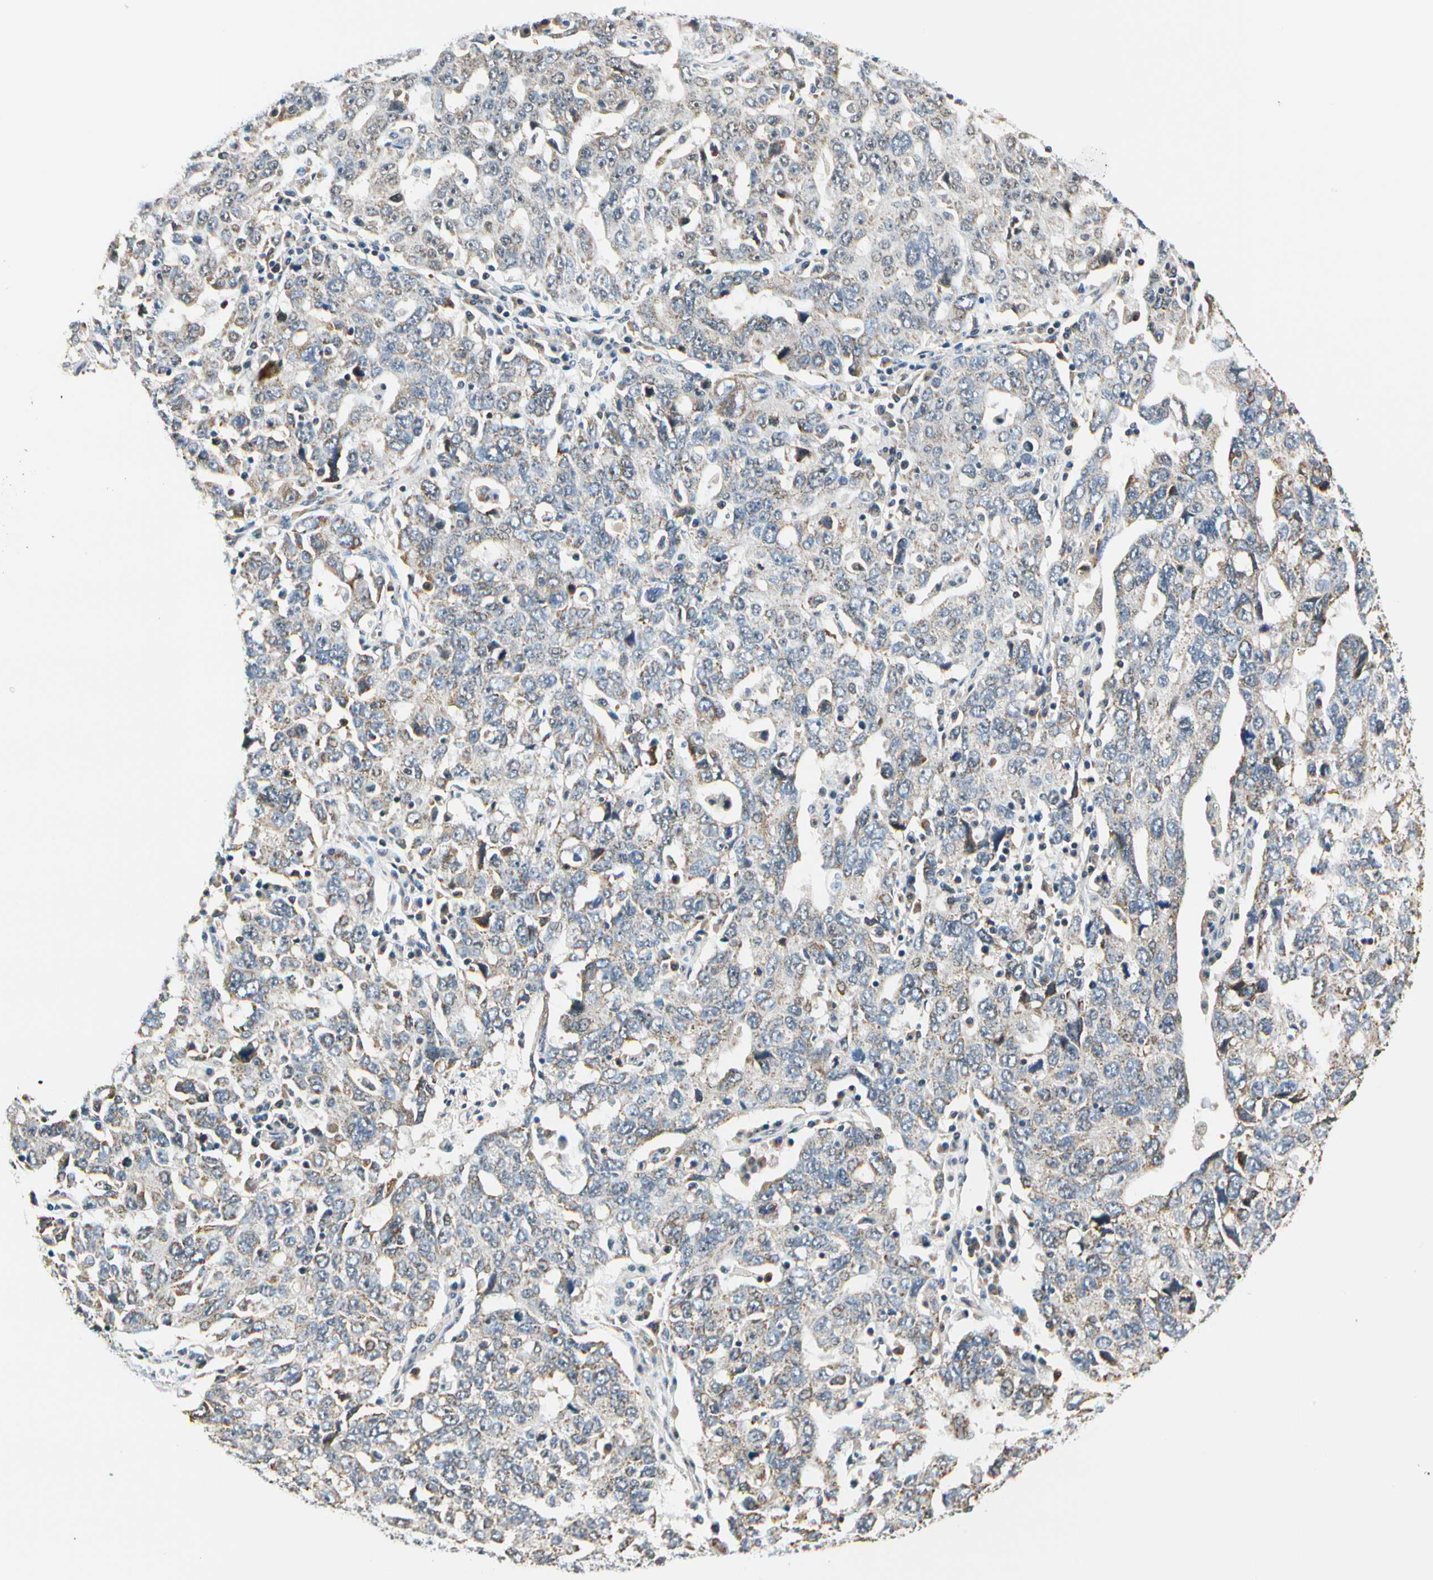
{"staining": {"intensity": "weak", "quantity": "25%-75%", "location": "cytoplasmic/membranous"}, "tissue": "ovarian cancer", "cell_type": "Tumor cells", "image_type": "cancer", "snomed": [{"axis": "morphology", "description": "Carcinoma, endometroid"}, {"axis": "topography", "description": "Ovary"}], "caption": "Immunohistochemical staining of ovarian cancer shows weak cytoplasmic/membranous protein positivity in approximately 25%-75% of tumor cells.", "gene": "PDK2", "patient": {"sex": "female", "age": 62}}